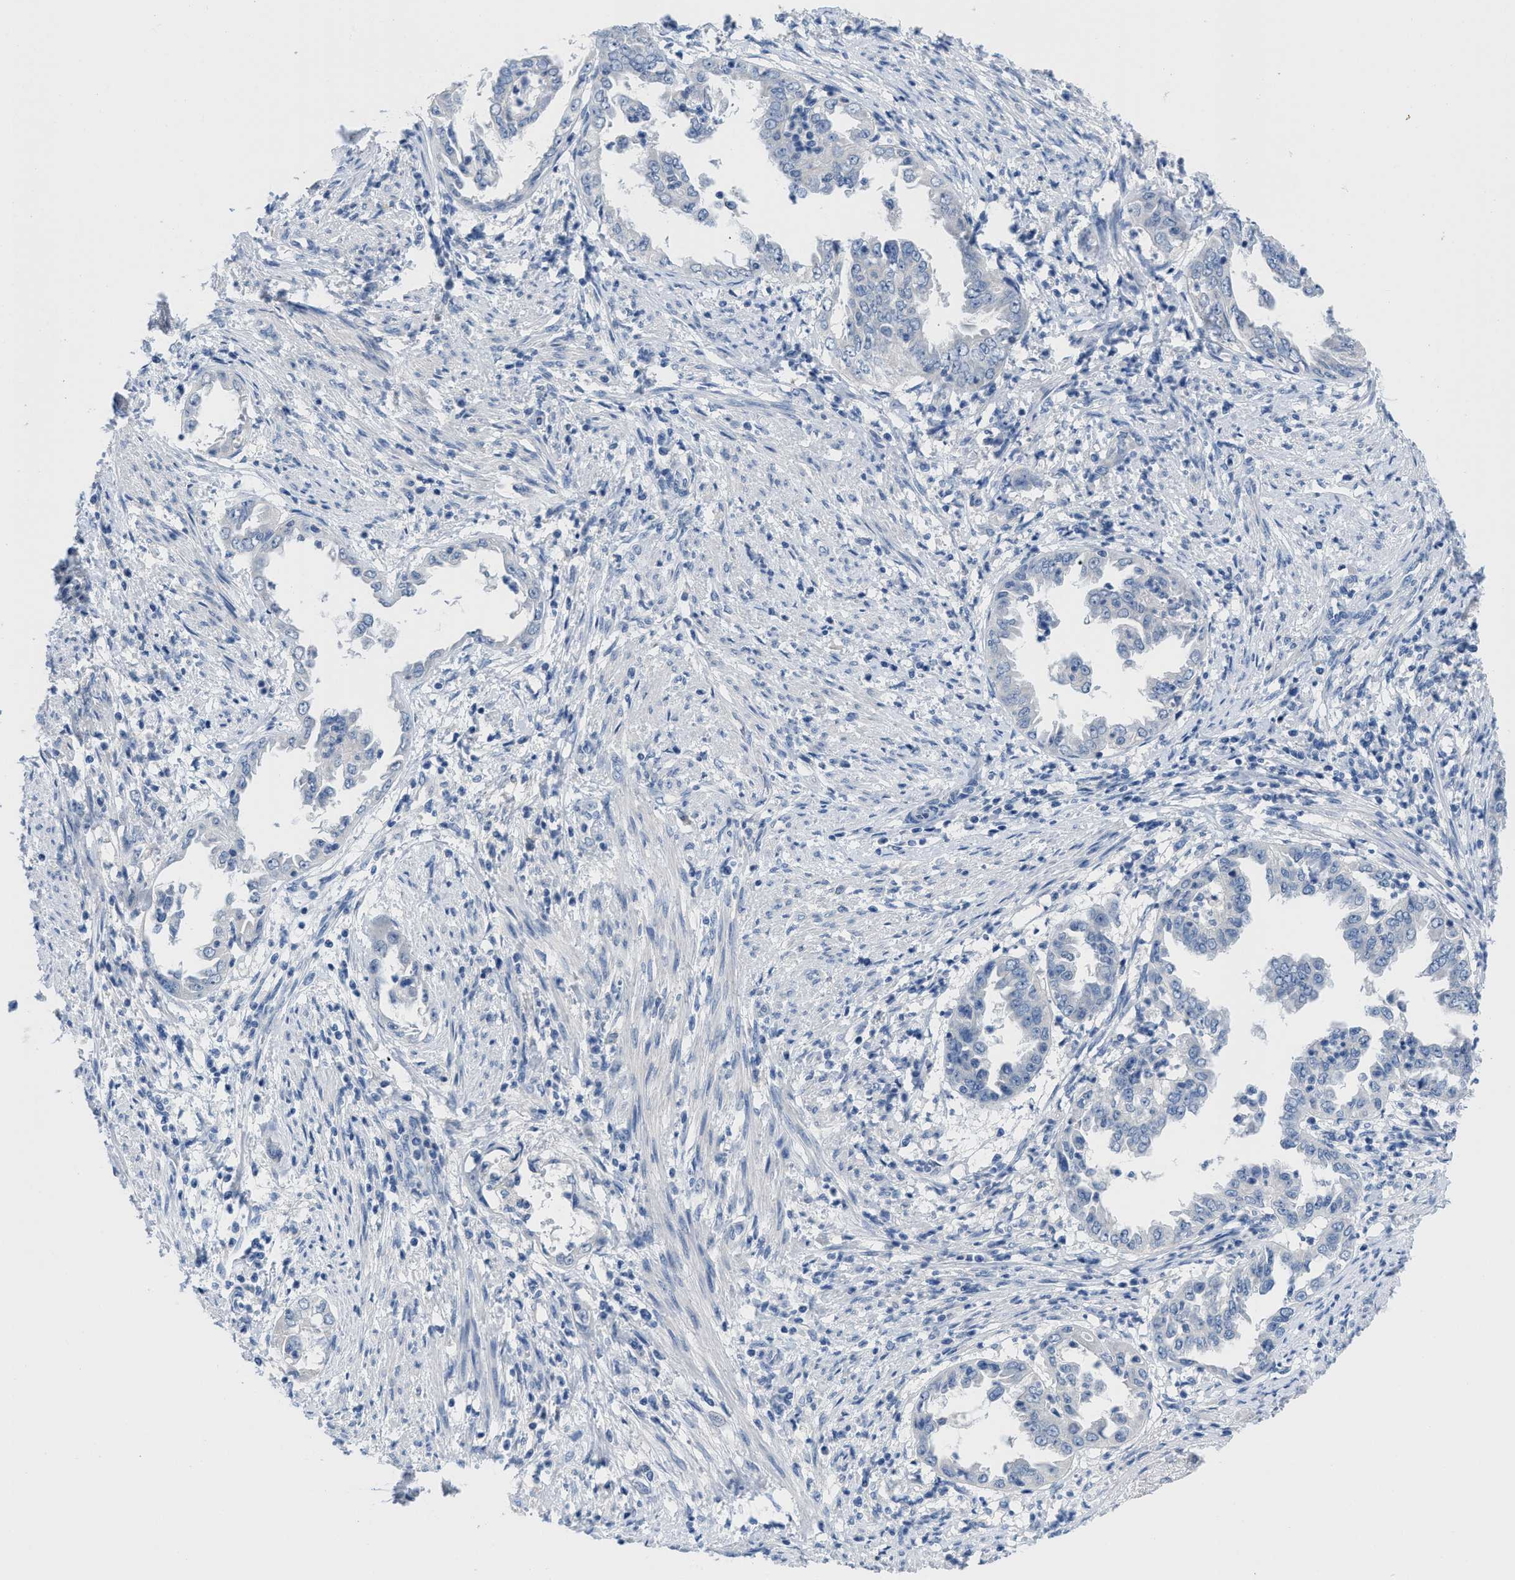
{"staining": {"intensity": "negative", "quantity": "none", "location": "none"}, "tissue": "endometrial cancer", "cell_type": "Tumor cells", "image_type": "cancer", "snomed": [{"axis": "morphology", "description": "Adenocarcinoma, NOS"}, {"axis": "topography", "description": "Endometrium"}], "caption": "The IHC image has no significant positivity in tumor cells of adenocarcinoma (endometrial) tissue.", "gene": "PYY", "patient": {"sex": "female", "age": 85}}